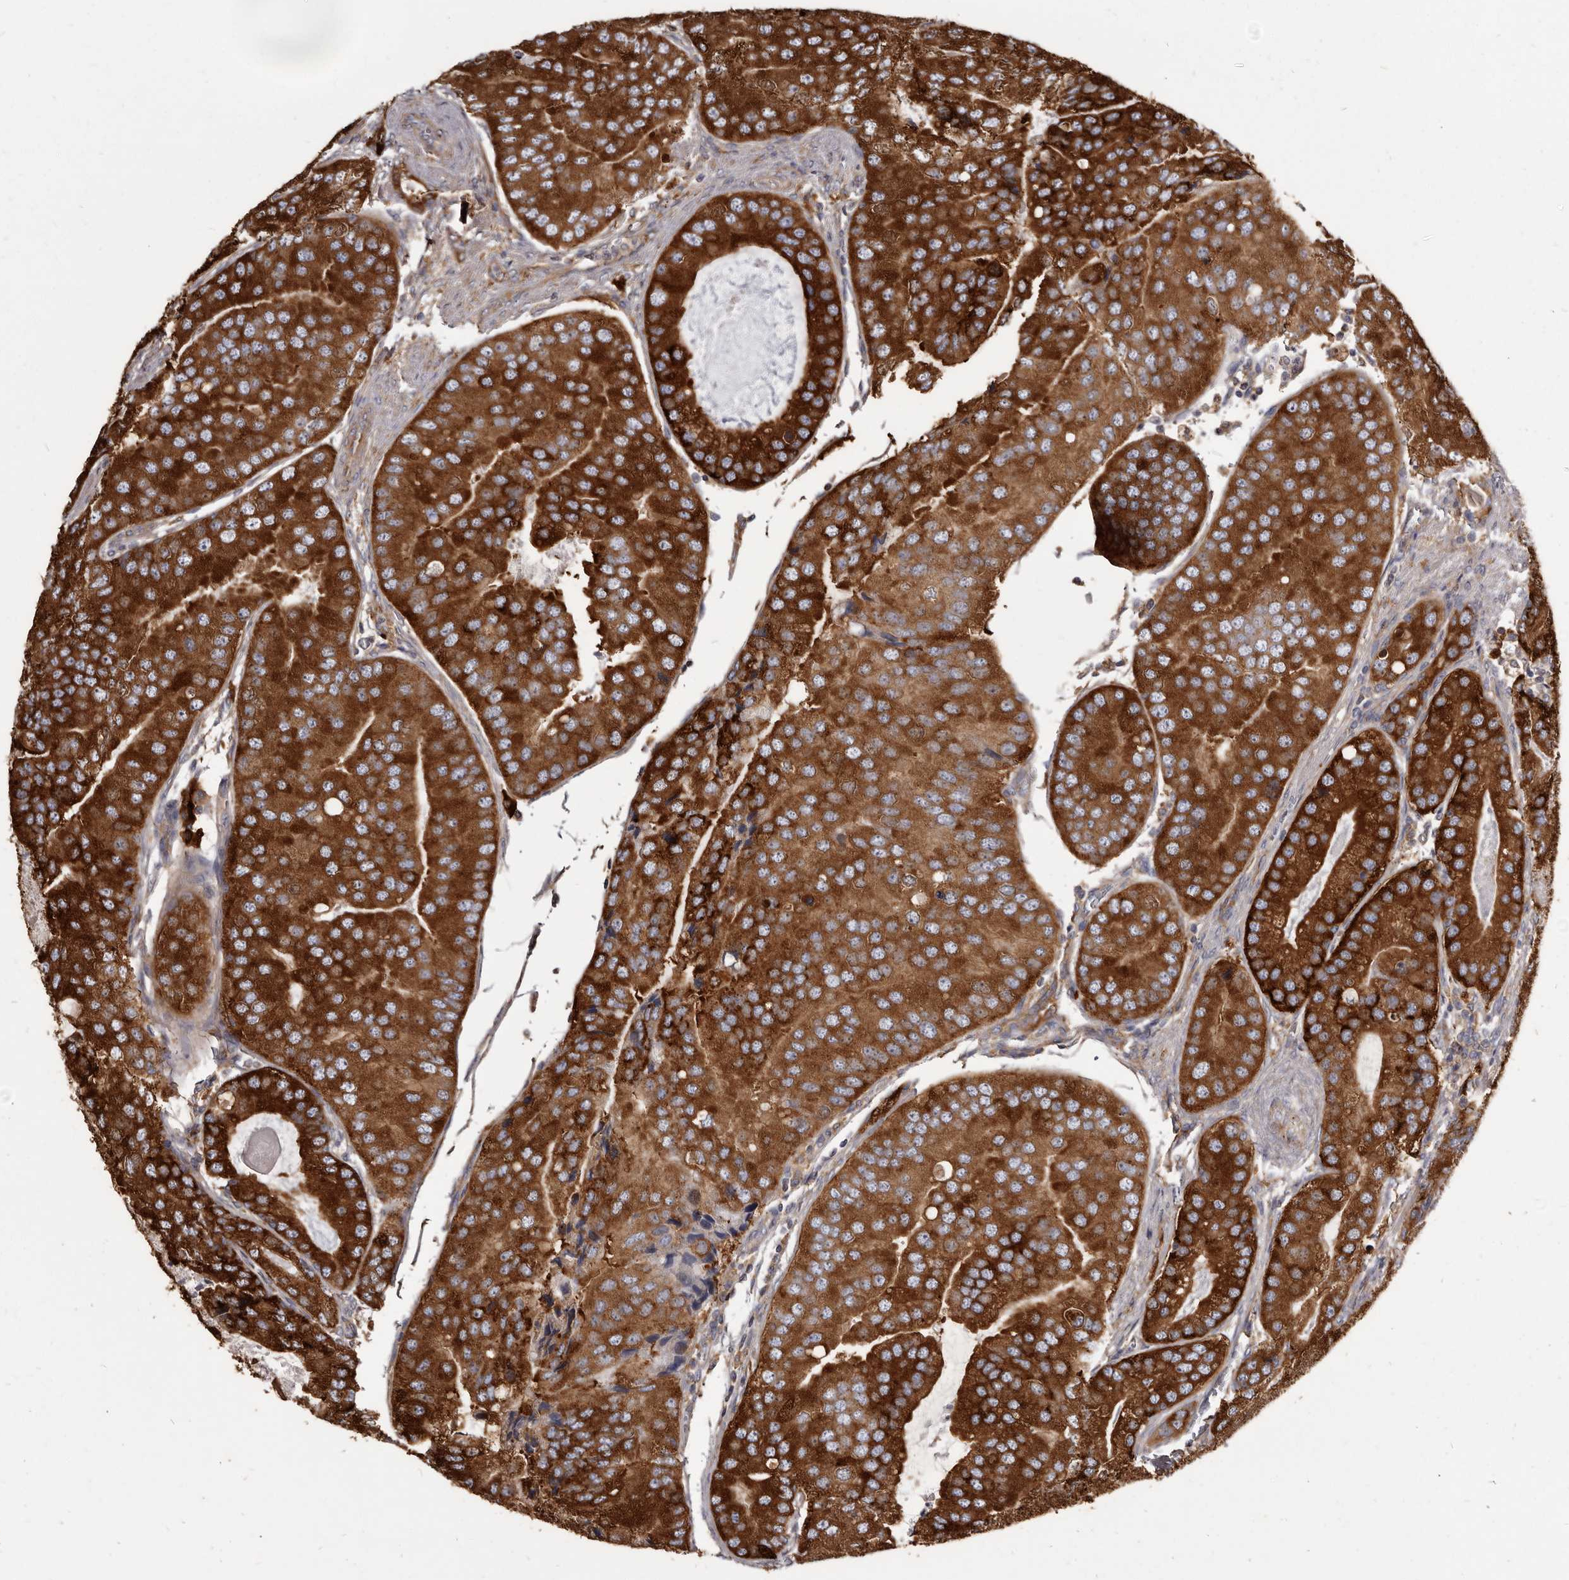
{"staining": {"intensity": "strong", "quantity": ">75%", "location": "cytoplasmic/membranous"}, "tissue": "prostate cancer", "cell_type": "Tumor cells", "image_type": "cancer", "snomed": [{"axis": "morphology", "description": "Adenocarcinoma, High grade"}, {"axis": "topography", "description": "Prostate"}], "caption": "Human prostate high-grade adenocarcinoma stained with a brown dye displays strong cytoplasmic/membranous positive expression in about >75% of tumor cells.", "gene": "TPD52", "patient": {"sex": "male", "age": 70}}